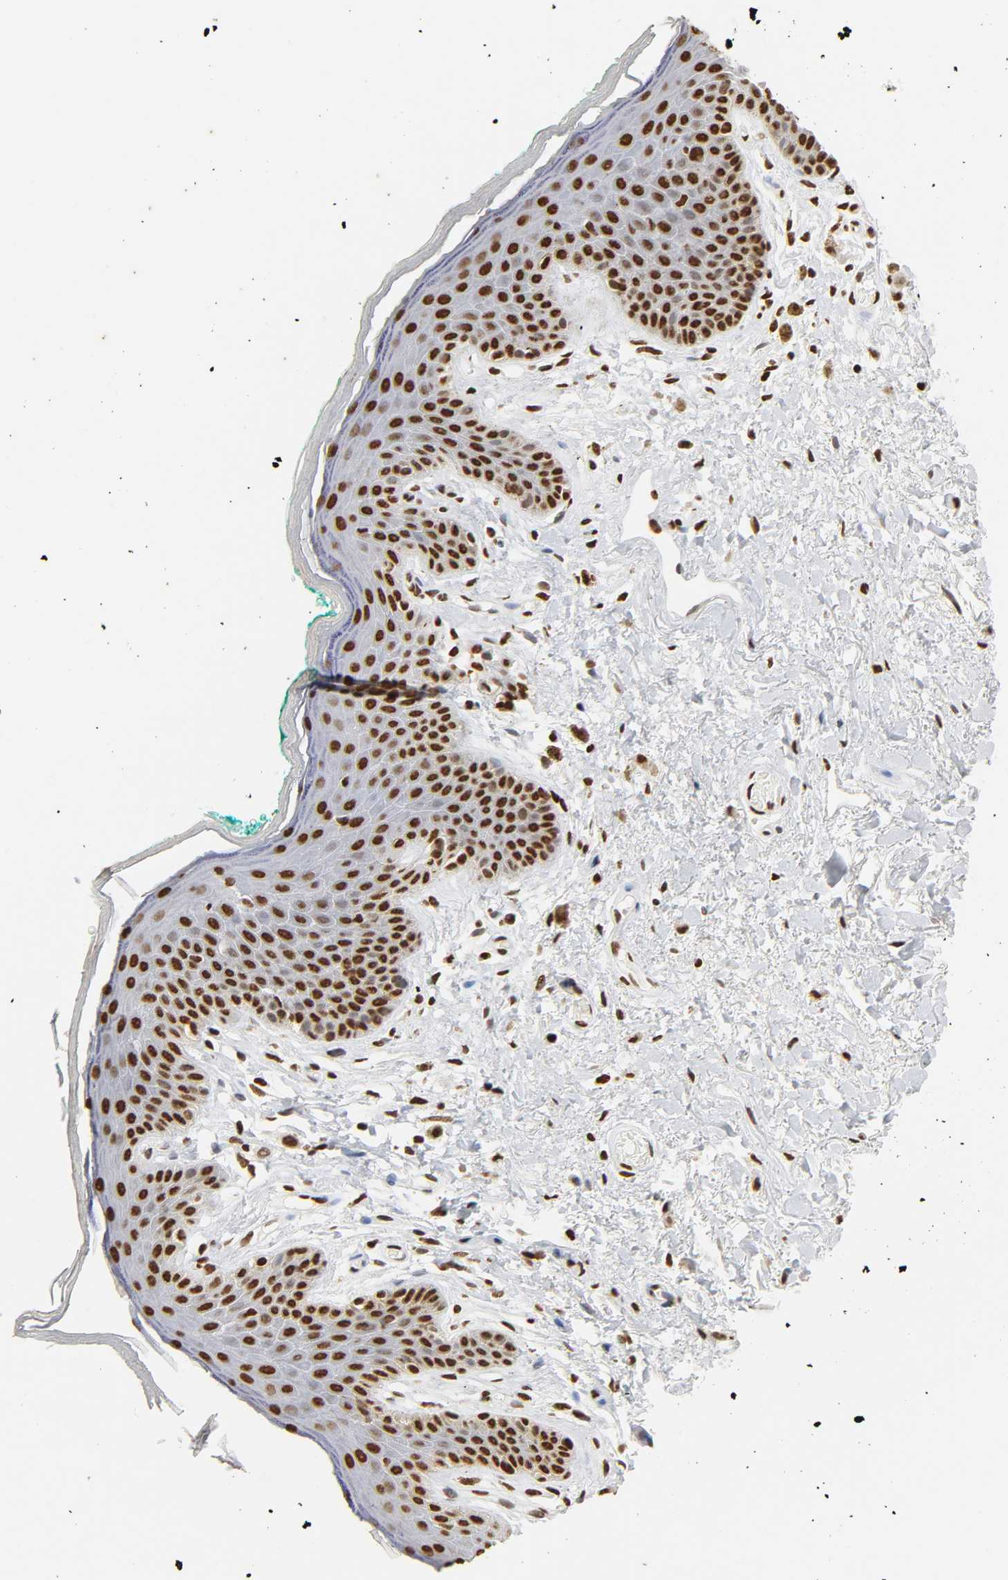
{"staining": {"intensity": "strong", "quantity": ">75%", "location": "nuclear"}, "tissue": "skin", "cell_type": "Epidermal cells", "image_type": "normal", "snomed": [{"axis": "morphology", "description": "Normal tissue, NOS"}, {"axis": "topography", "description": "Anal"}], "caption": "Strong nuclear protein expression is present in about >75% of epidermal cells in skin. Ihc stains the protein of interest in brown and the nuclei are stained blue.", "gene": "HNRNPC", "patient": {"sex": "male", "age": 74}}